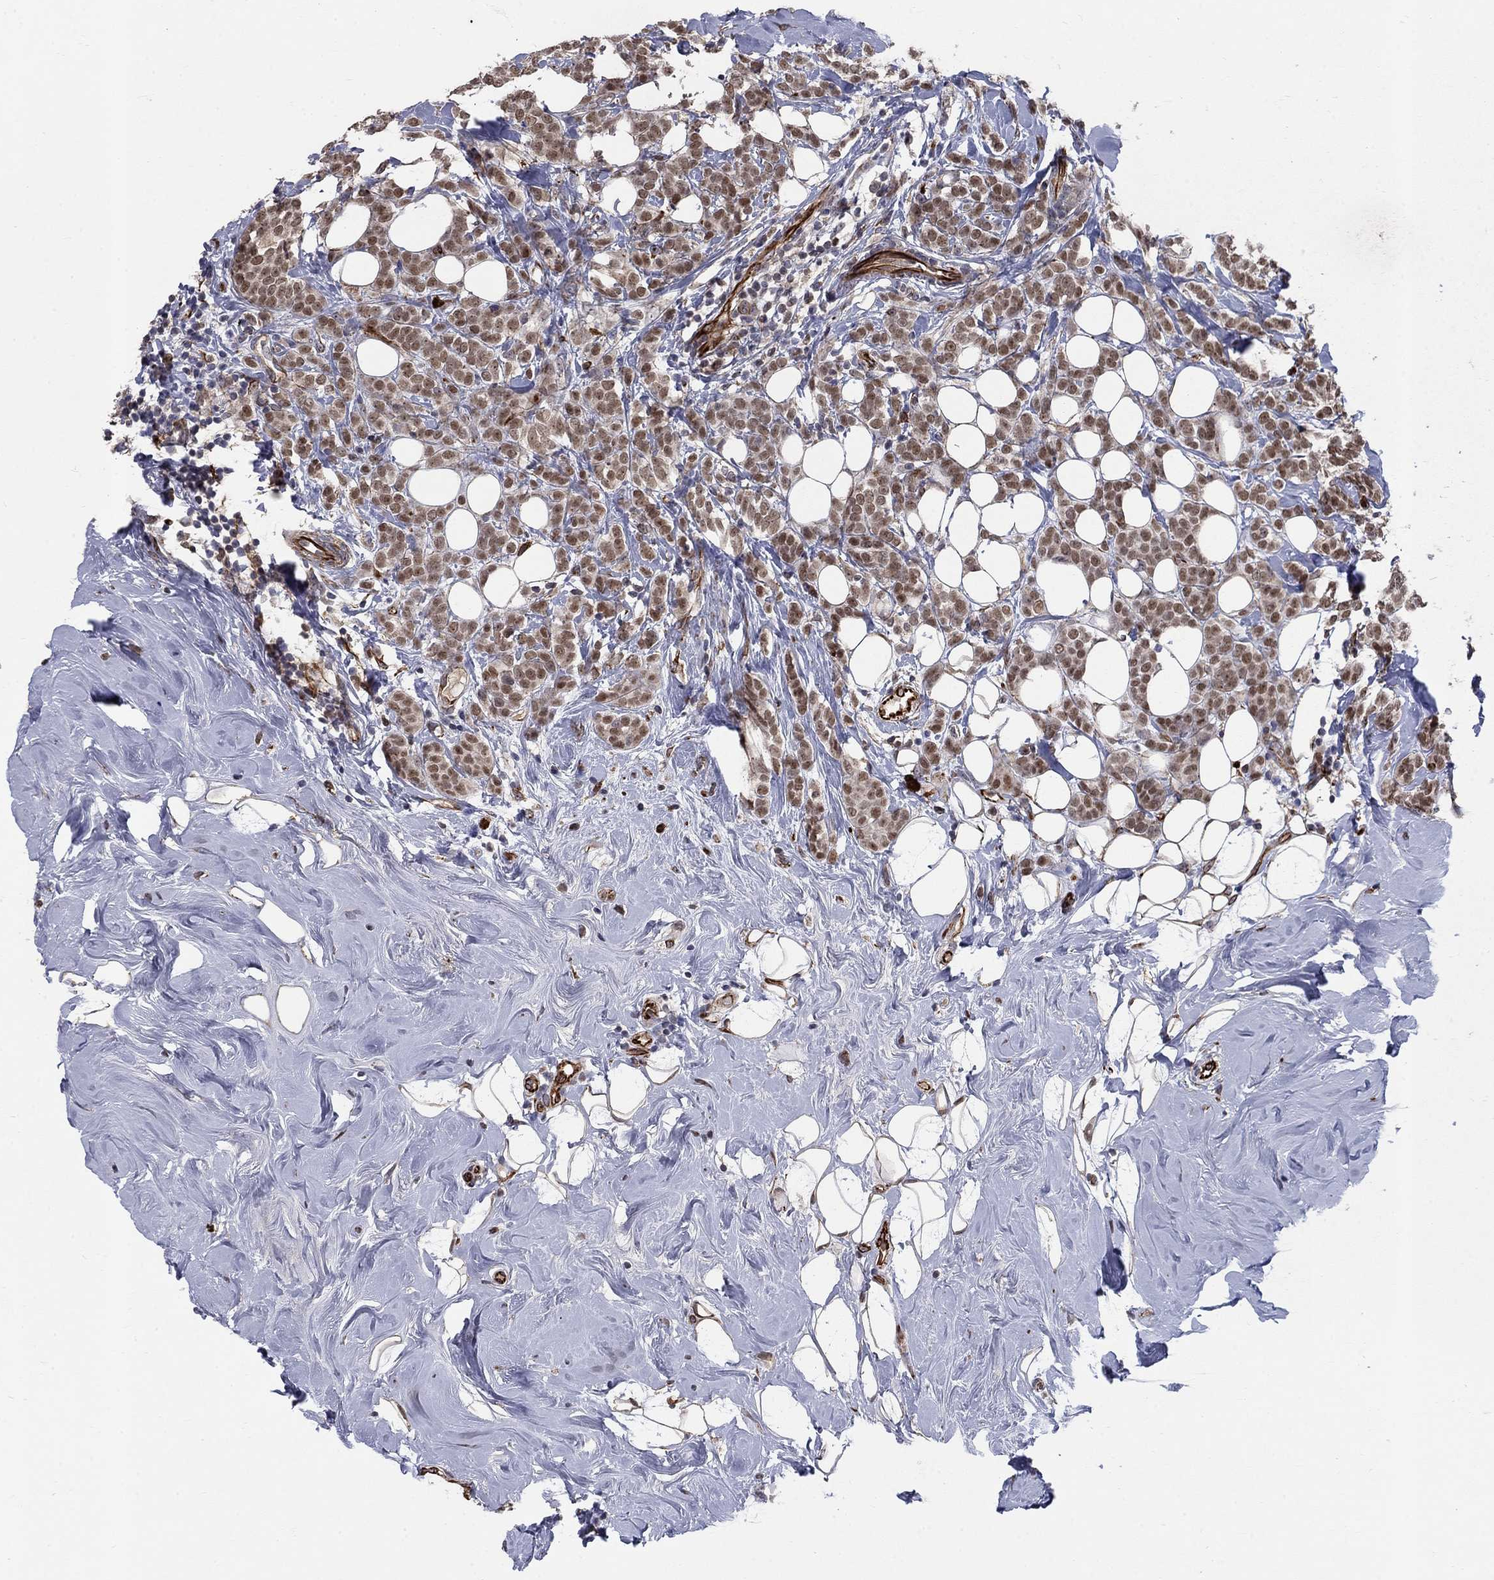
{"staining": {"intensity": "moderate", "quantity": ">75%", "location": "nuclear"}, "tissue": "breast cancer", "cell_type": "Tumor cells", "image_type": "cancer", "snomed": [{"axis": "morphology", "description": "Lobular carcinoma"}, {"axis": "topography", "description": "Breast"}], "caption": "Moderate nuclear expression for a protein is appreciated in about >75% of tumor cells of breast lobular carcinoma using IHC.", "gene": "MSRA", "patient": {"sex": "female", "age": 49}}